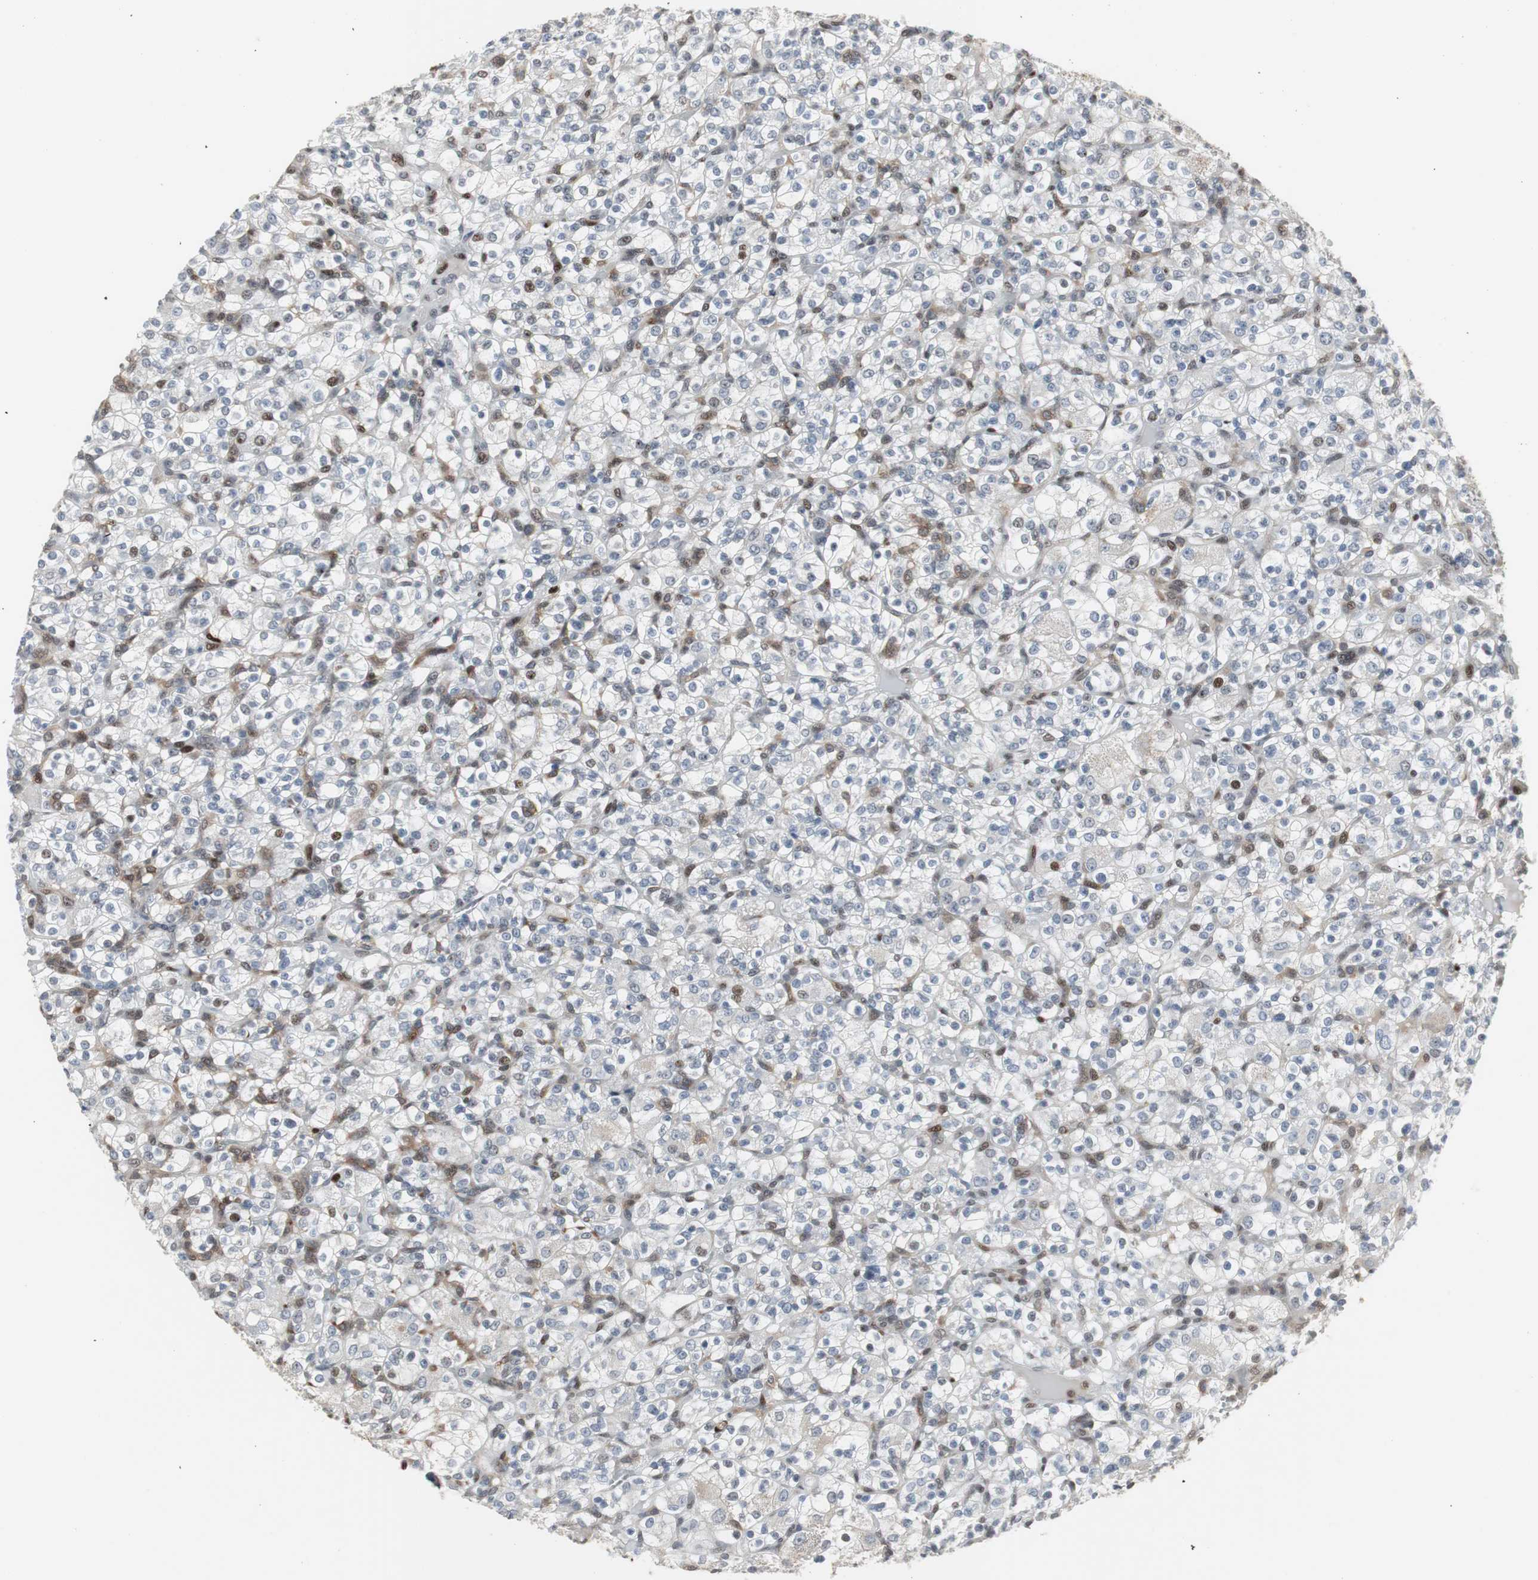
{"staining": {"intensity": "negative", "quantity": "none", "location": "none"}, "tissue": "renal cancer", "cell_type": "Tumor cells", "image_type": "cancer", "snomed": [{"axis": "morphology", "description": "Normal tissue, NOS"}, {"axis": "morphology", "description": "Adenocarcinoma, NOS"}, {"axis": "topography", "description": "Kidney"}], "caption": "Immunohistochemical staining of human adenocarcinoma (renal) shows no significant staining in tumor cells. (DAB immunohistochemistry, high magnification).", "gene": "GRK2", "patient": {"sex": "female", "age": 72}}